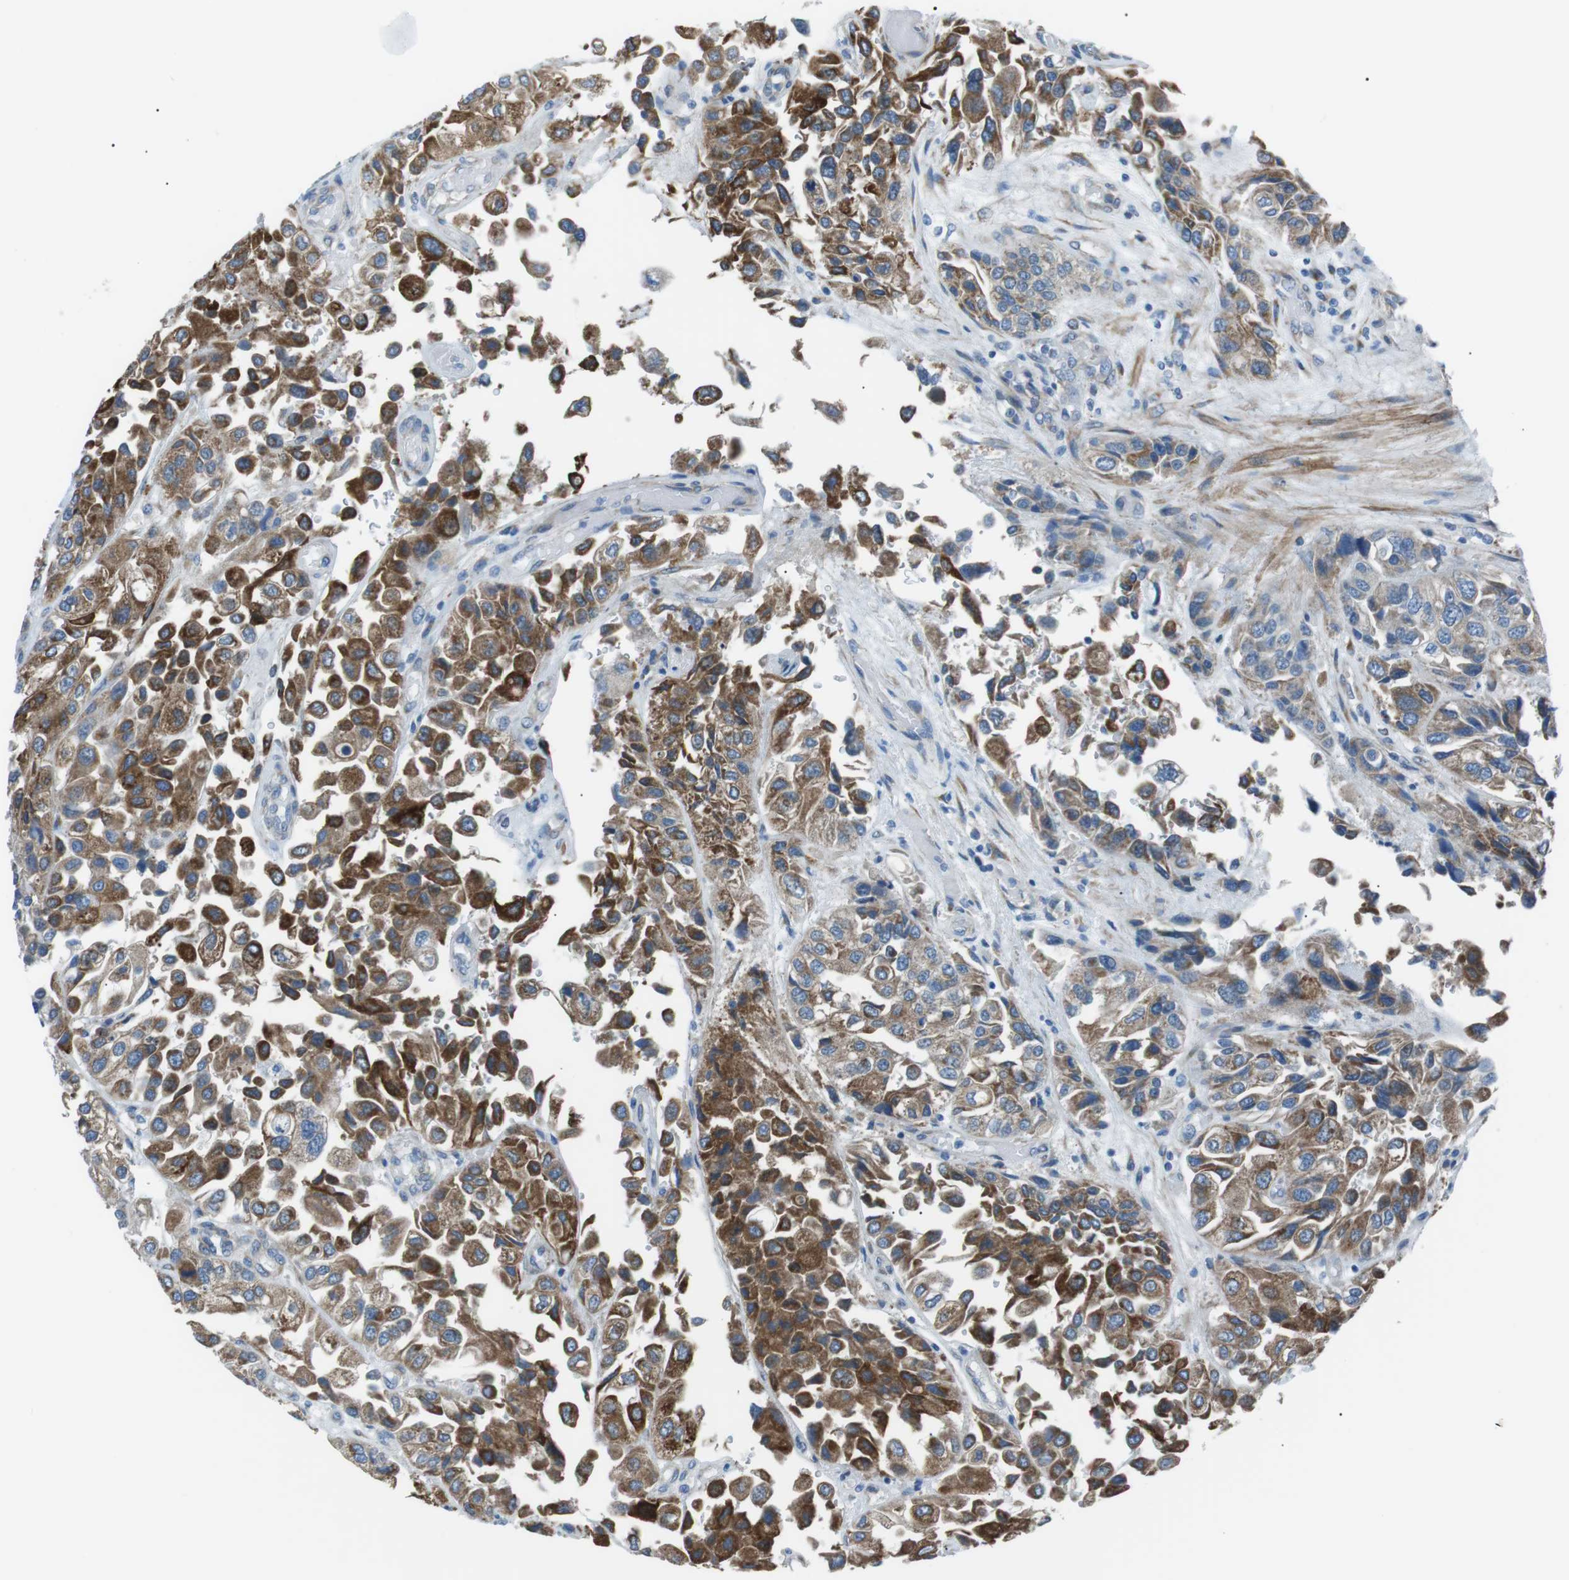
{"staining": {"intensity": "moderate", "quantity": ">75%", "location": "cytoplasmic/membranous"}, "tissue": "urothelial cancer", "cell_type": "Tumor cells", "image_type": "cancer", "snomed": [{"axis": "morphology", "description": "Urothelial carcinoma, High grade"}, {"axis": "topography", "description": "Urinary bladder"}], "caption": "Tumor cells reveal medium levels of moderate cytoplasmic/membranous staining in about >75% of cells in high-grade urothelial carcinoma. The staining is performed using DAB brown chromogen to label protein expression. The nuclei are counter-stained blue using hematoxylin.", "gene": "MTARC2", "patient": {"sex": "female", "age": 64}}